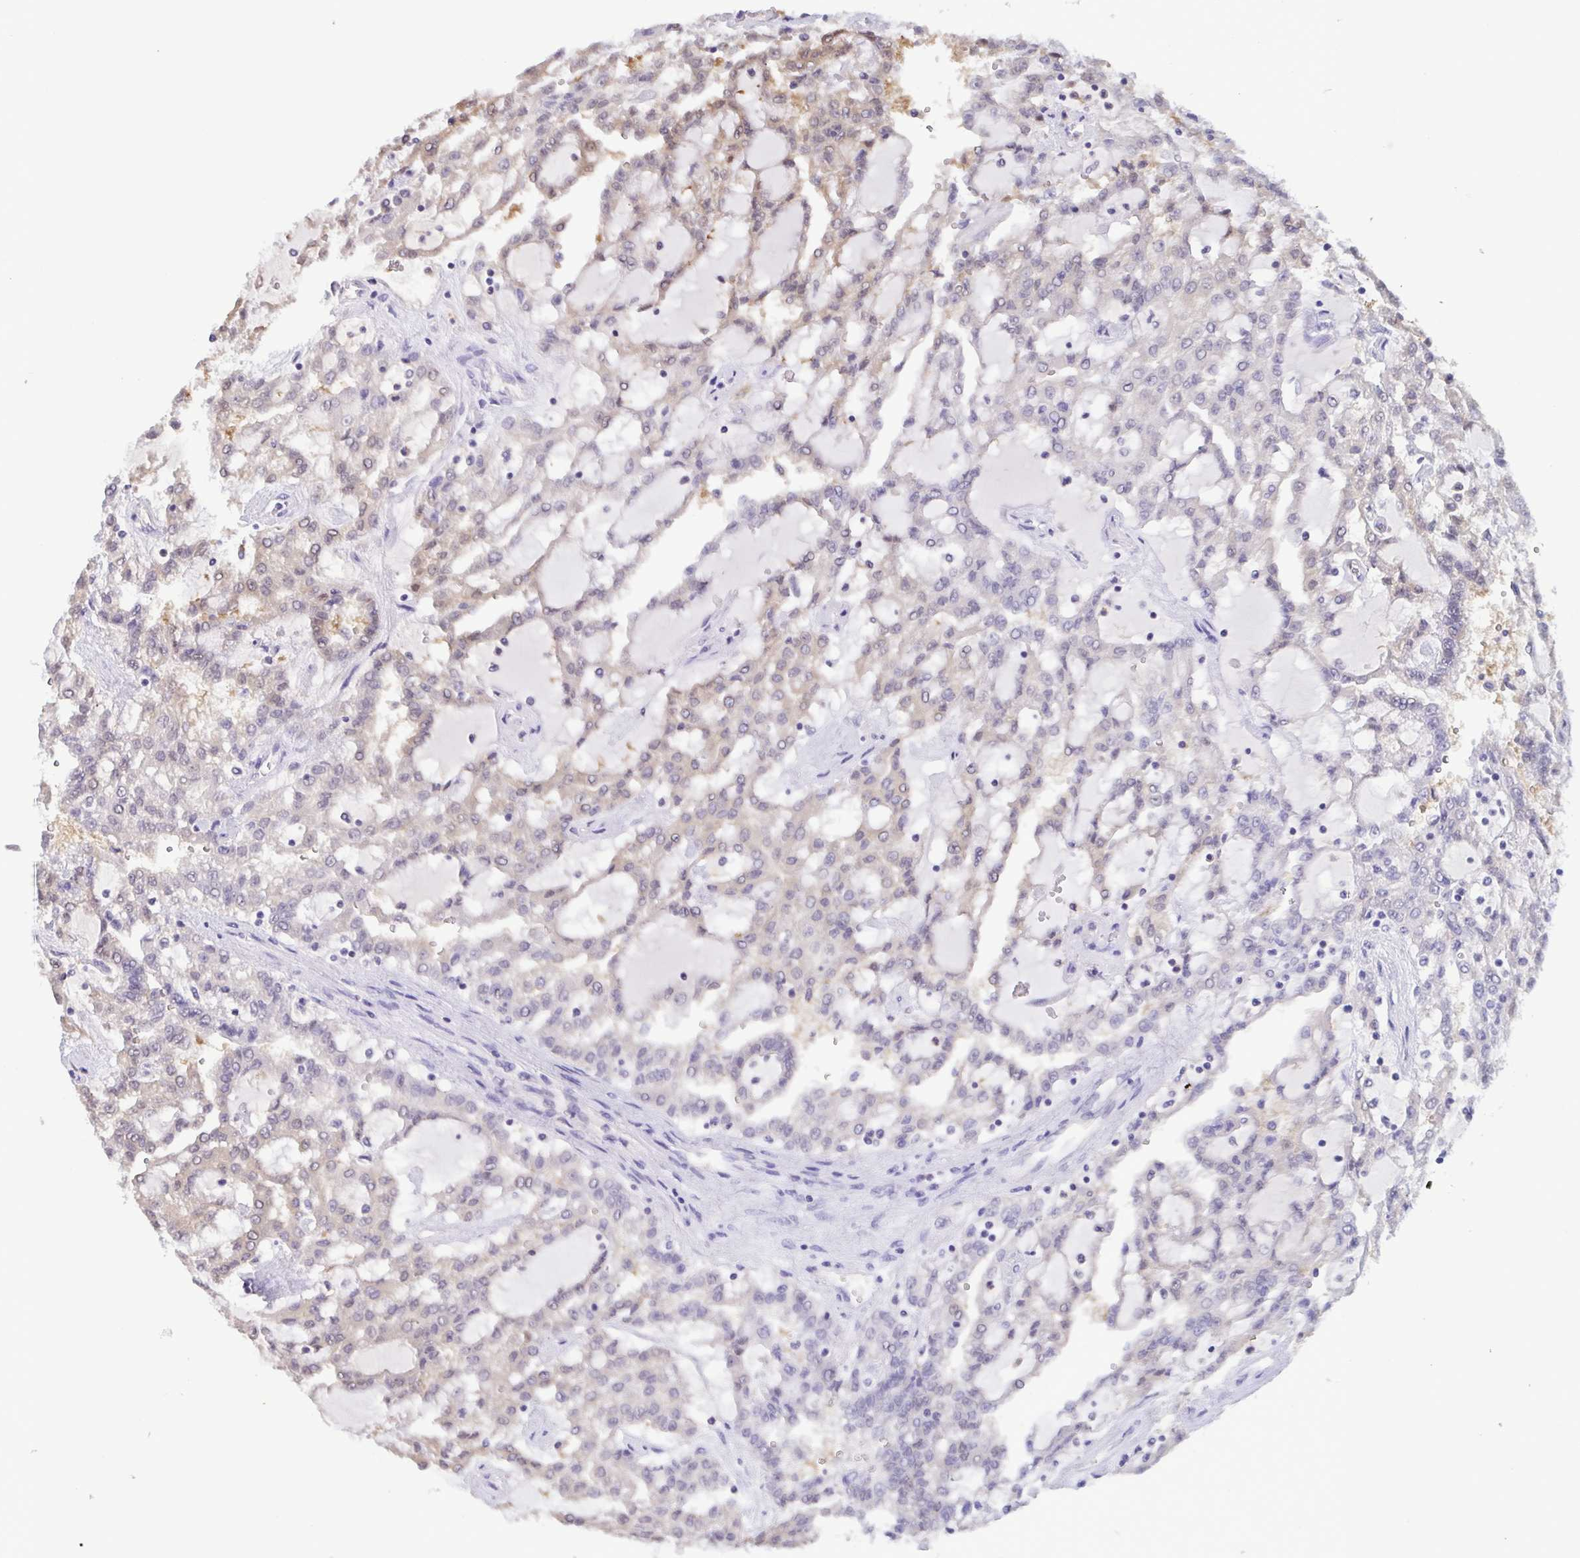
{"staining": {"intensity": "weak", "quantity": "25%-75%", "location": "cytoplasmic/membranous"}, "tissue": "renal cancer", "cell_type": "Tumor cells", "image_type": "cancer", "snomed": [{"axis": "morphology", "description": "Adenocarcinoma, NOS"}, {"axis": "topography", "description": "Kidney"}], "caption": "Protein expression by immunohistochemistry (IHC) reveals weak cytoplasmic/membranous staining in about 25%-75% of tumor cells in renal adenocarcinoma.", "gene": "LDHC", "patient": {"sex": "male", "age": 63}}